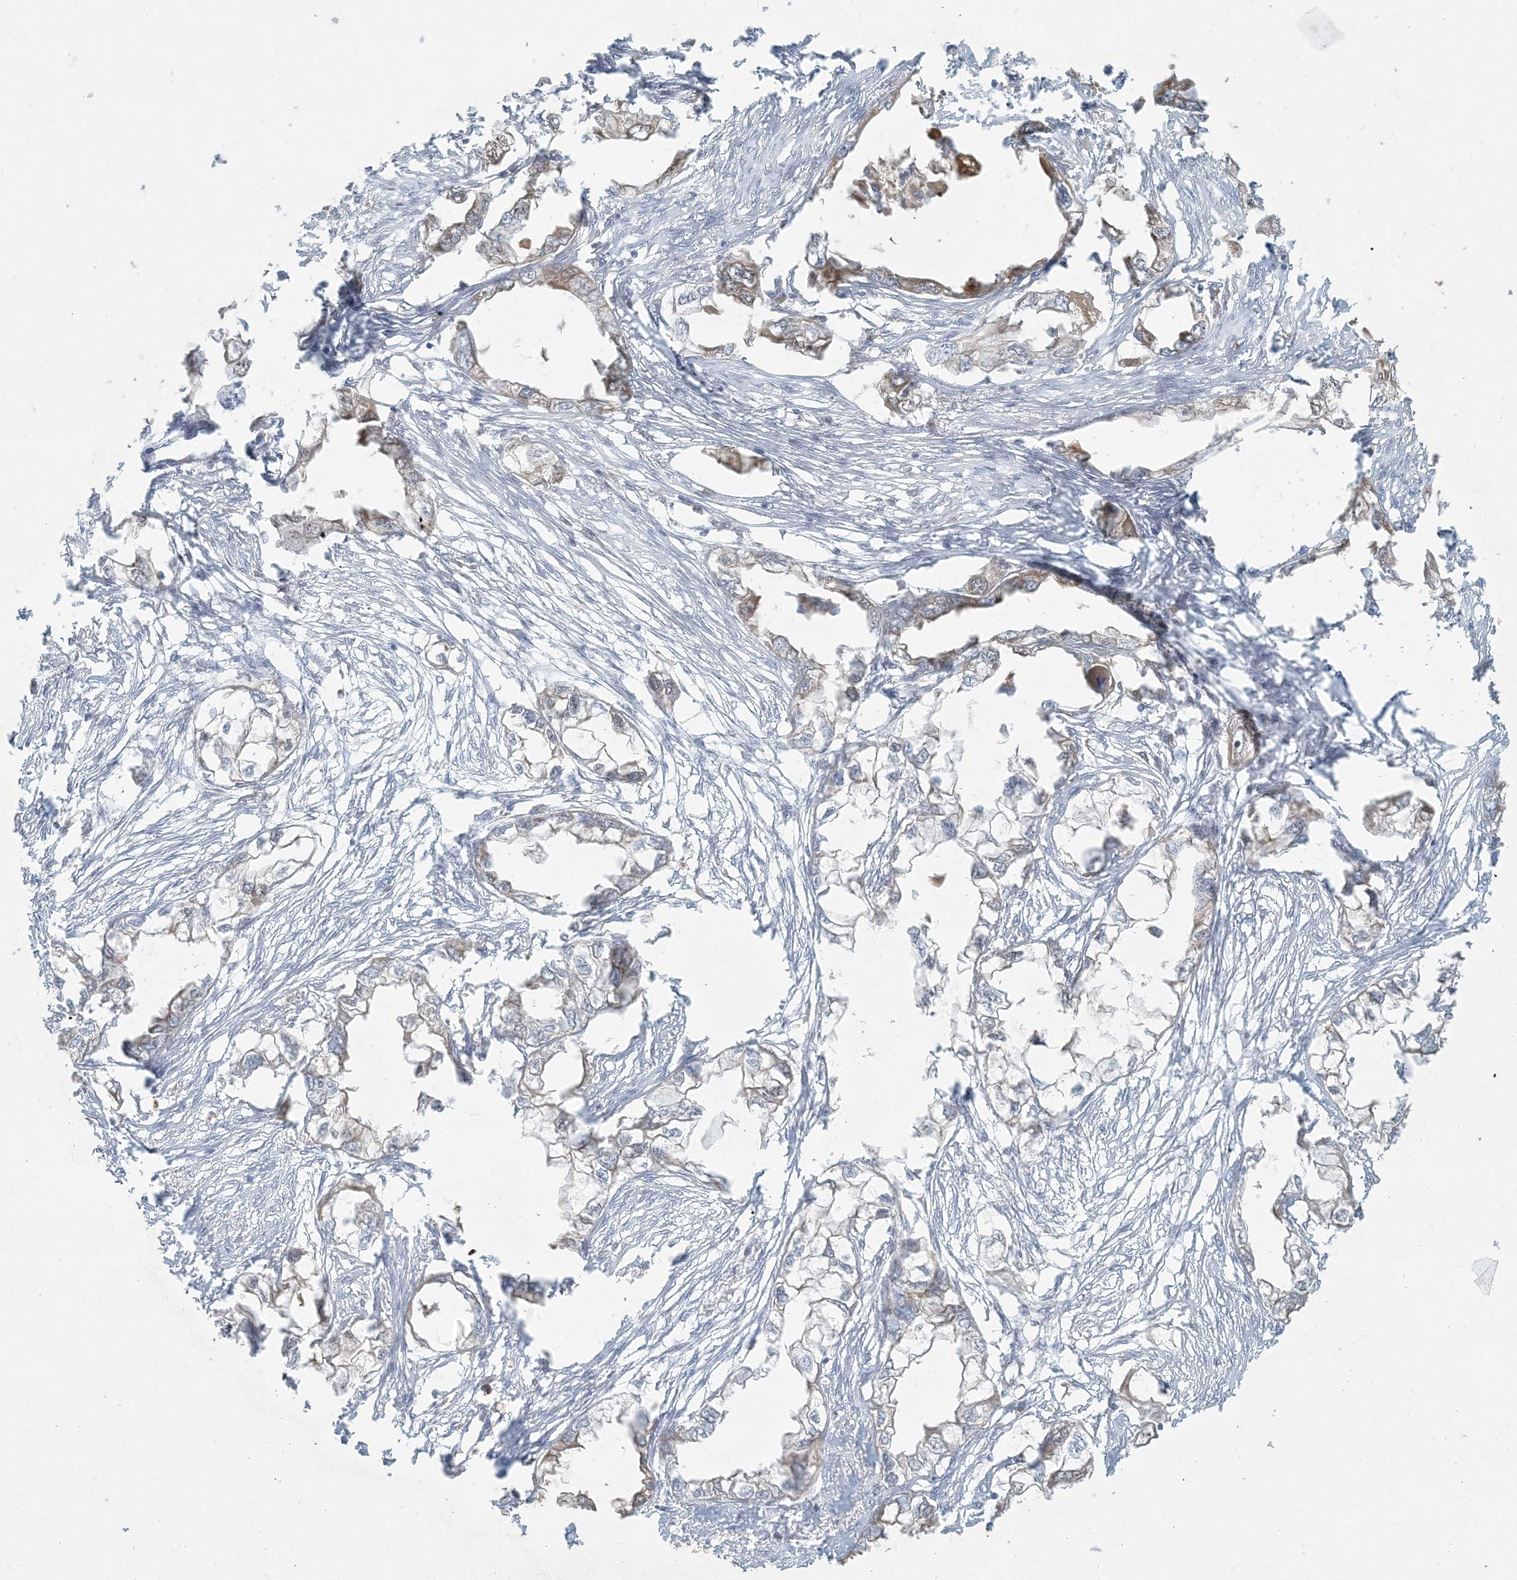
{"staining": {"intensity": "weak", "quantity": "<25%", "location": "cytoplasmic/membranous"}, "tissue": "endometrial cancer", "cell_type": "Tumor cells", "image_type": "cancer", "snomed": [{"axis": "morphology", "description": "Adenocarcinoma, NOS"}, {"axis": "morphology", "description": "Adenocarcinoma, metastatic, NOS"}, {"axis": "topography", "description": "Adipose tissue"}, {"axis": "topography", "description": "Endometrium"}], "caption": "Tumor cells show no significant protein positivity in endometrial cancer. (Stains: DAB (3,3'-diaminobenzidine) IHC with hematoxylin counter stain, Microscopy: brightfield microscopy at high magnification).", "gene": "HACL1", "patient": {"sex": "female", "age": 67}}